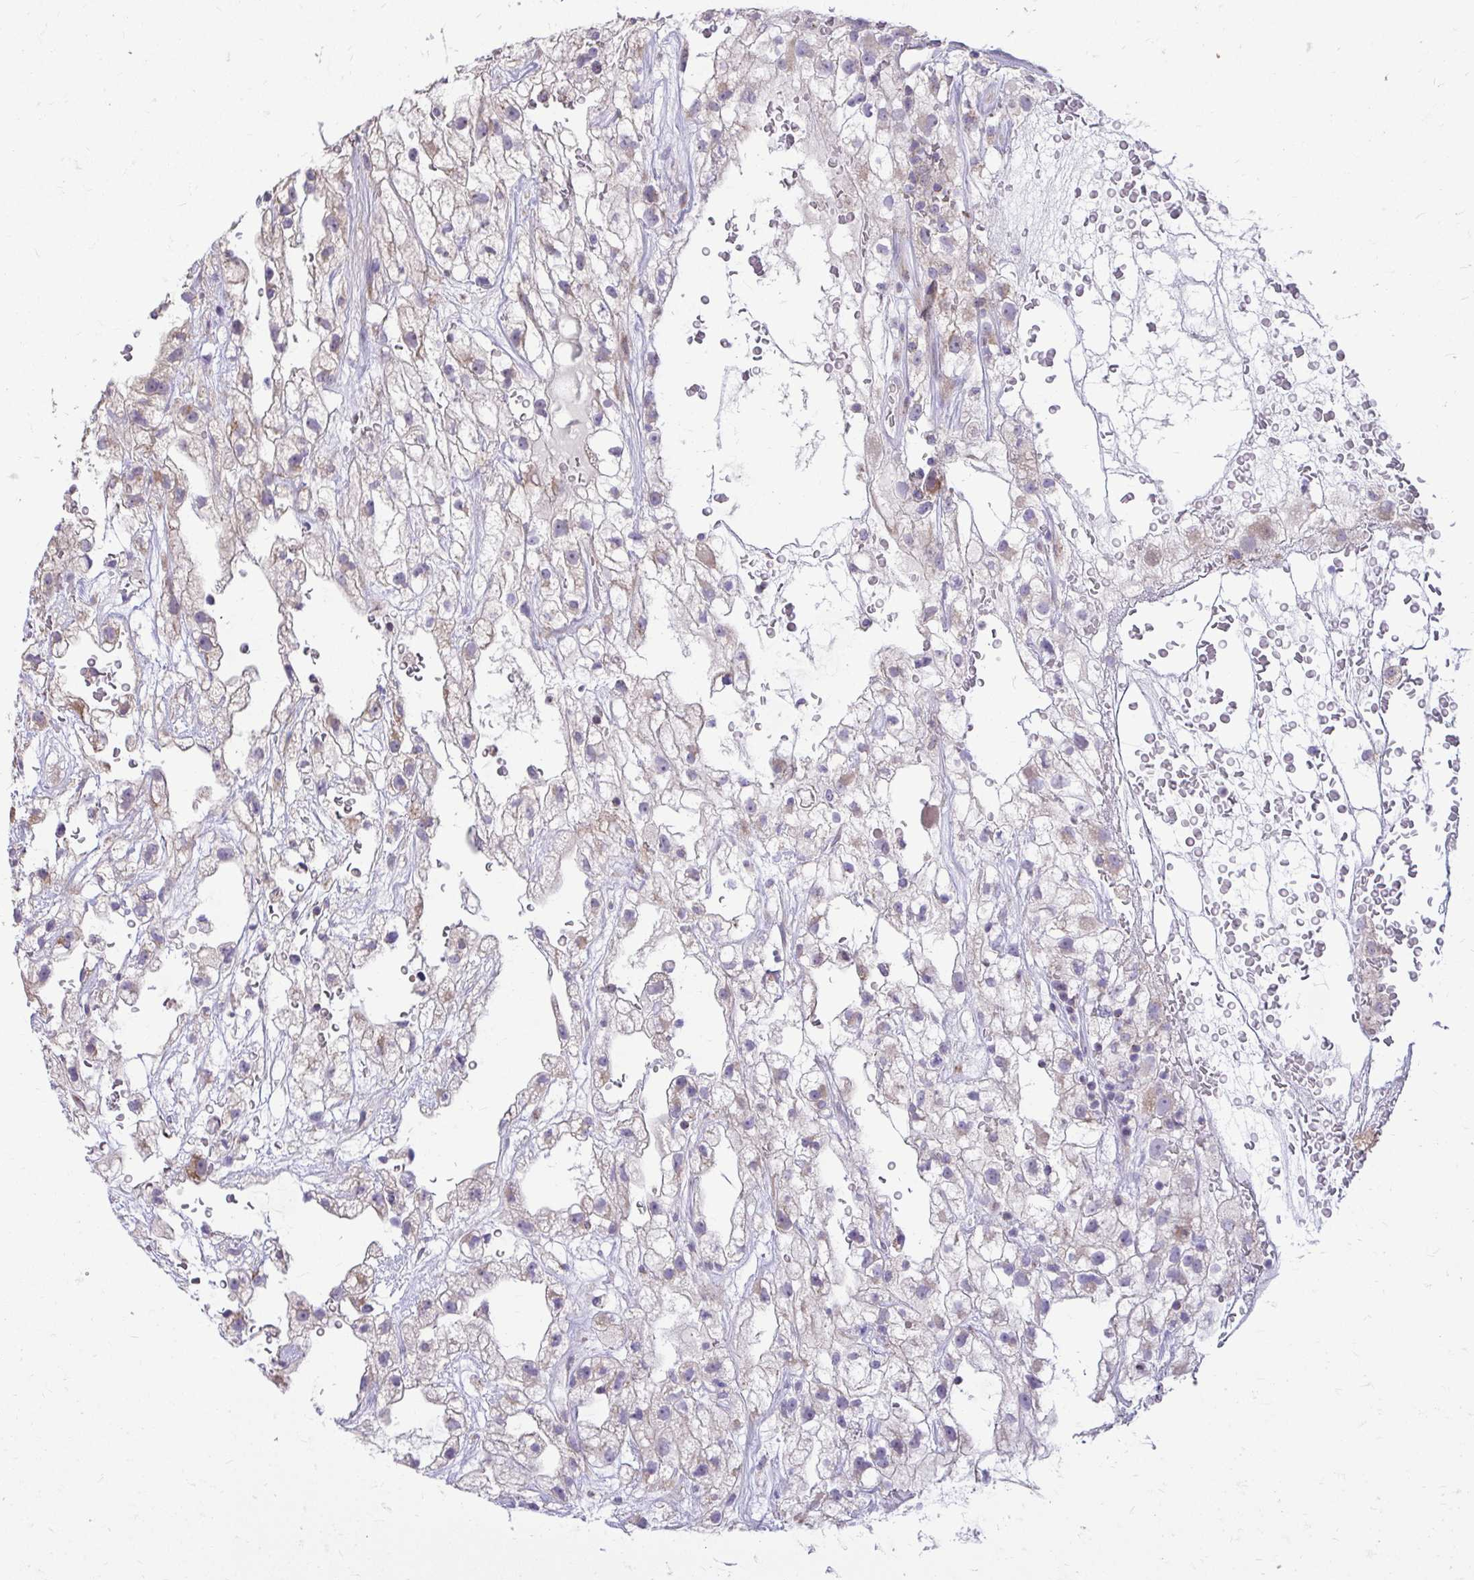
{"staining": {"intensity": "negative", "quantity": "none", "location": "none"}, "tissue": "renal cancer", "cell_type": "Tumor cells", "image_type": "cancer", "snomed": [{"axis": "morphology", "description": "Adenocarcinoma, NOS"}, {"axis": "topography", "description": "Kidney"}], "caption": "Adenocarcinoma (renal) was stained to show a protein in brown. There is no significant positivity in tumor cells. (Stains: DAB (3,3'-diaminobenzidine) immunohistochemistry (IHC) with hematoxylin counter stain, Microscopy: brightfield microscopy at high magnification).", "gene": "GPRIN3", "patient": {"sex": "male", "age": 59}}